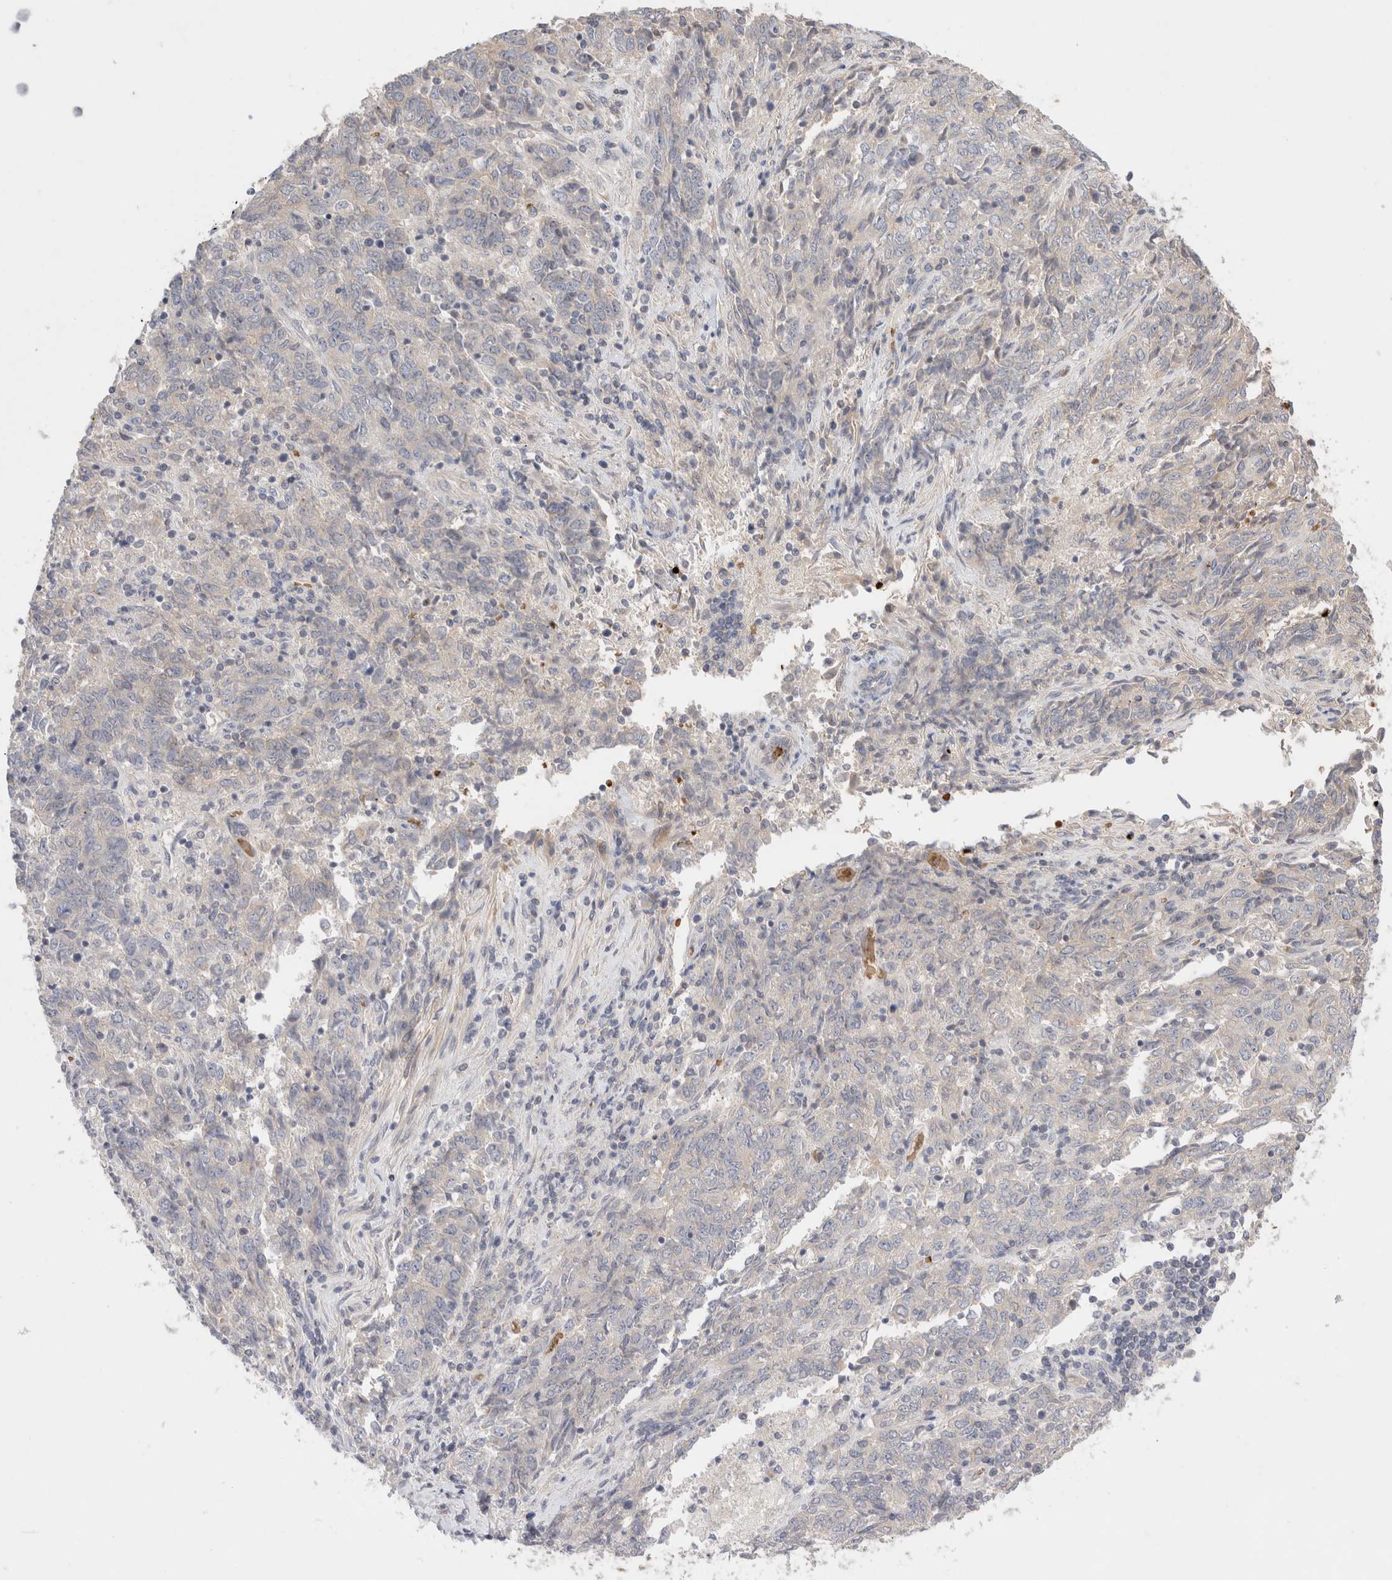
{"staining": {"intensity": "weak", "quantity": "<25%", "location": "cytoplasmic/membranous"}, "tissue": "endometrial cancer", "cell_type": "Tumor cells", "image_type": "cancer", "snomed": [{"axis": "morphology", "description": "Adenocarcinoma, NOS"}, {"axis": "topography", "description": "Endometrium"}], "caption": "The immunohistochemistry (IHC) micrograph has no significant staining in tumor cells of endometrial cancer tissue.", "gene": "MST1", "patient": {"sex": "female", "age": 80}}